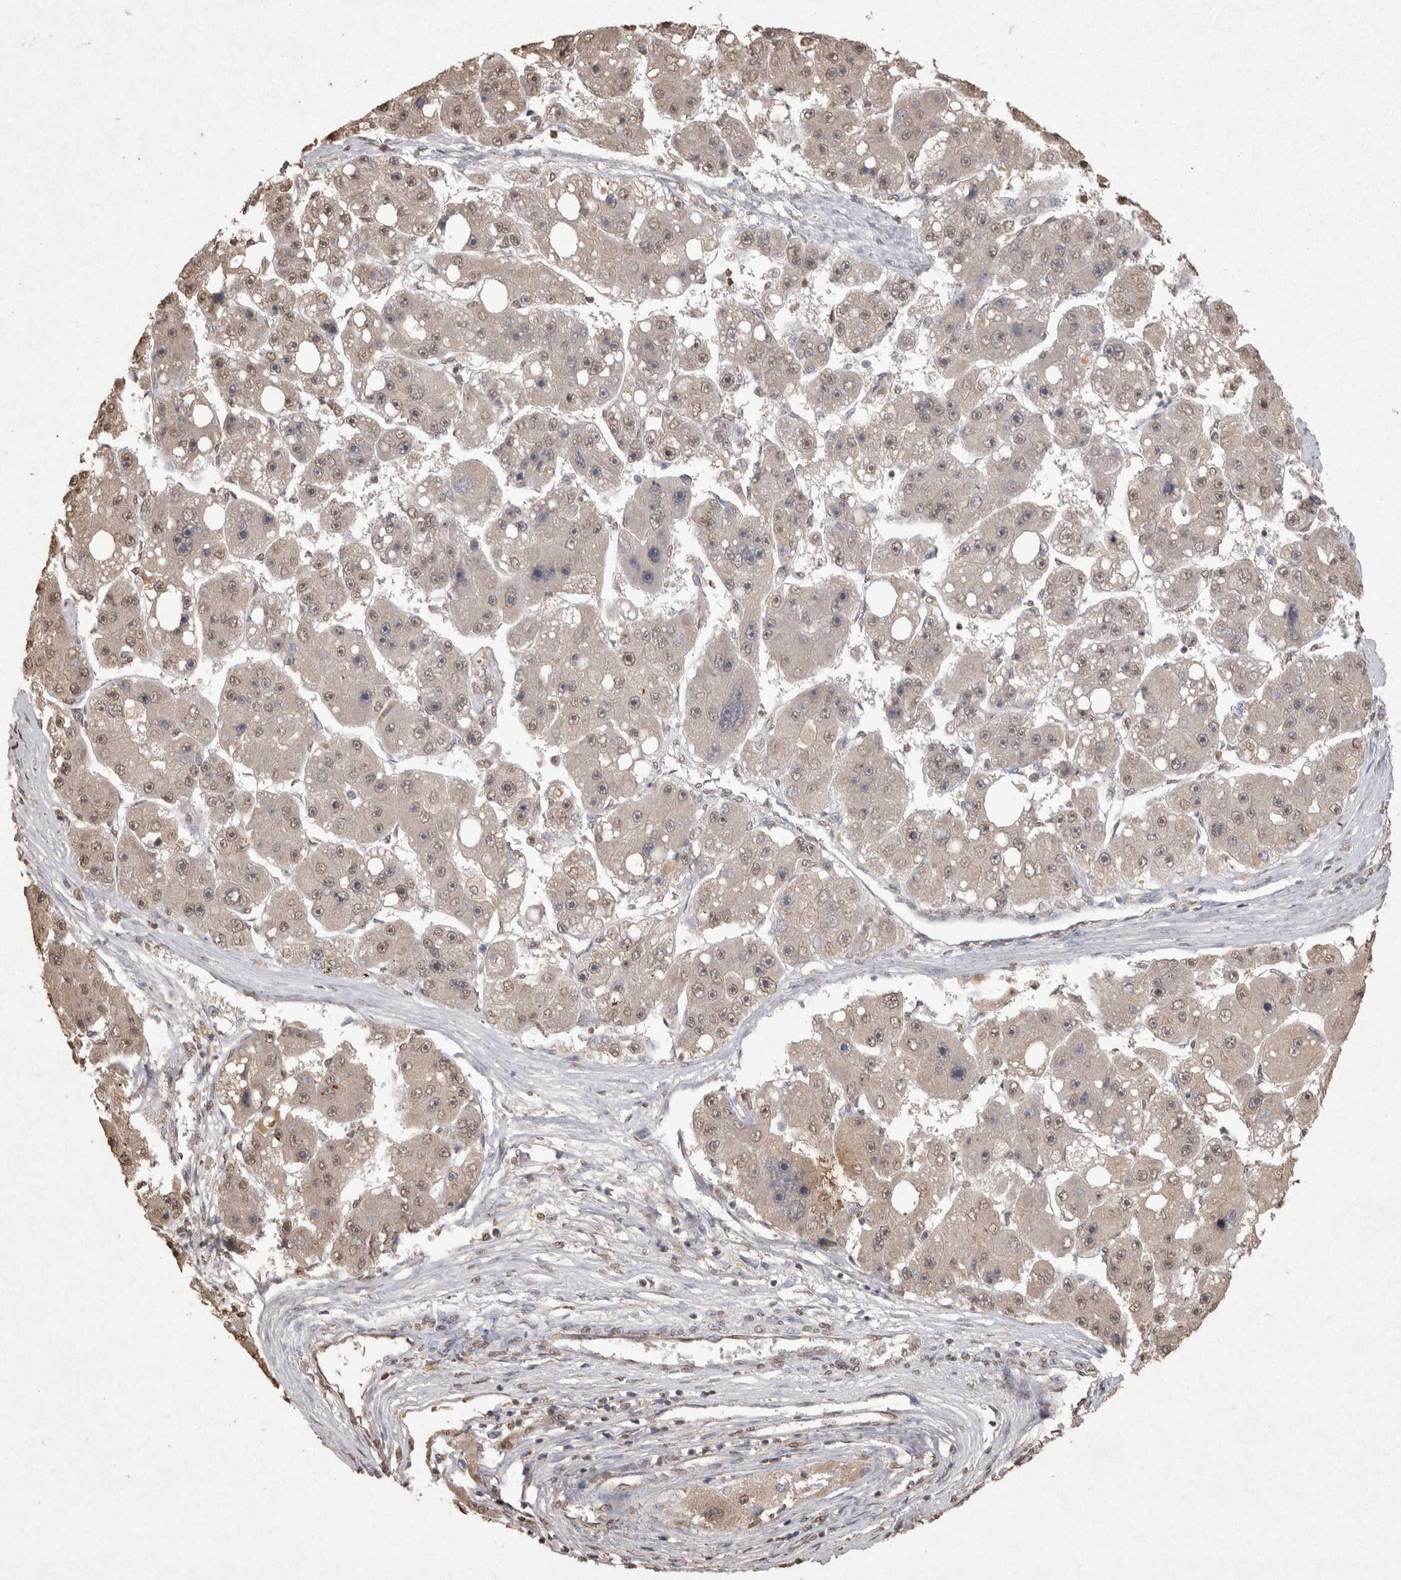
{"staining": {"intensity": "weak", "quantity": "25%-75%", "location": "nuclear"}, "tissue": "liver cancer", "cell_type": "Tumor cells", "image_type": "cancer", "snomed": [{"axis": "morphology", "description": "Carcinoma, Hepatocellular, NOS"}, {"axis": "topography", "description": "Liver"}], "caption": "Liver hepatocellular carcinoma was stained to show a protein in brown. There is low levels of weak nuclear expression in about 25%-75% of tumor cells. Nuclei are stained in blue.", "gene": "MLX", "patient": {"sex": "female", "age": 61}}